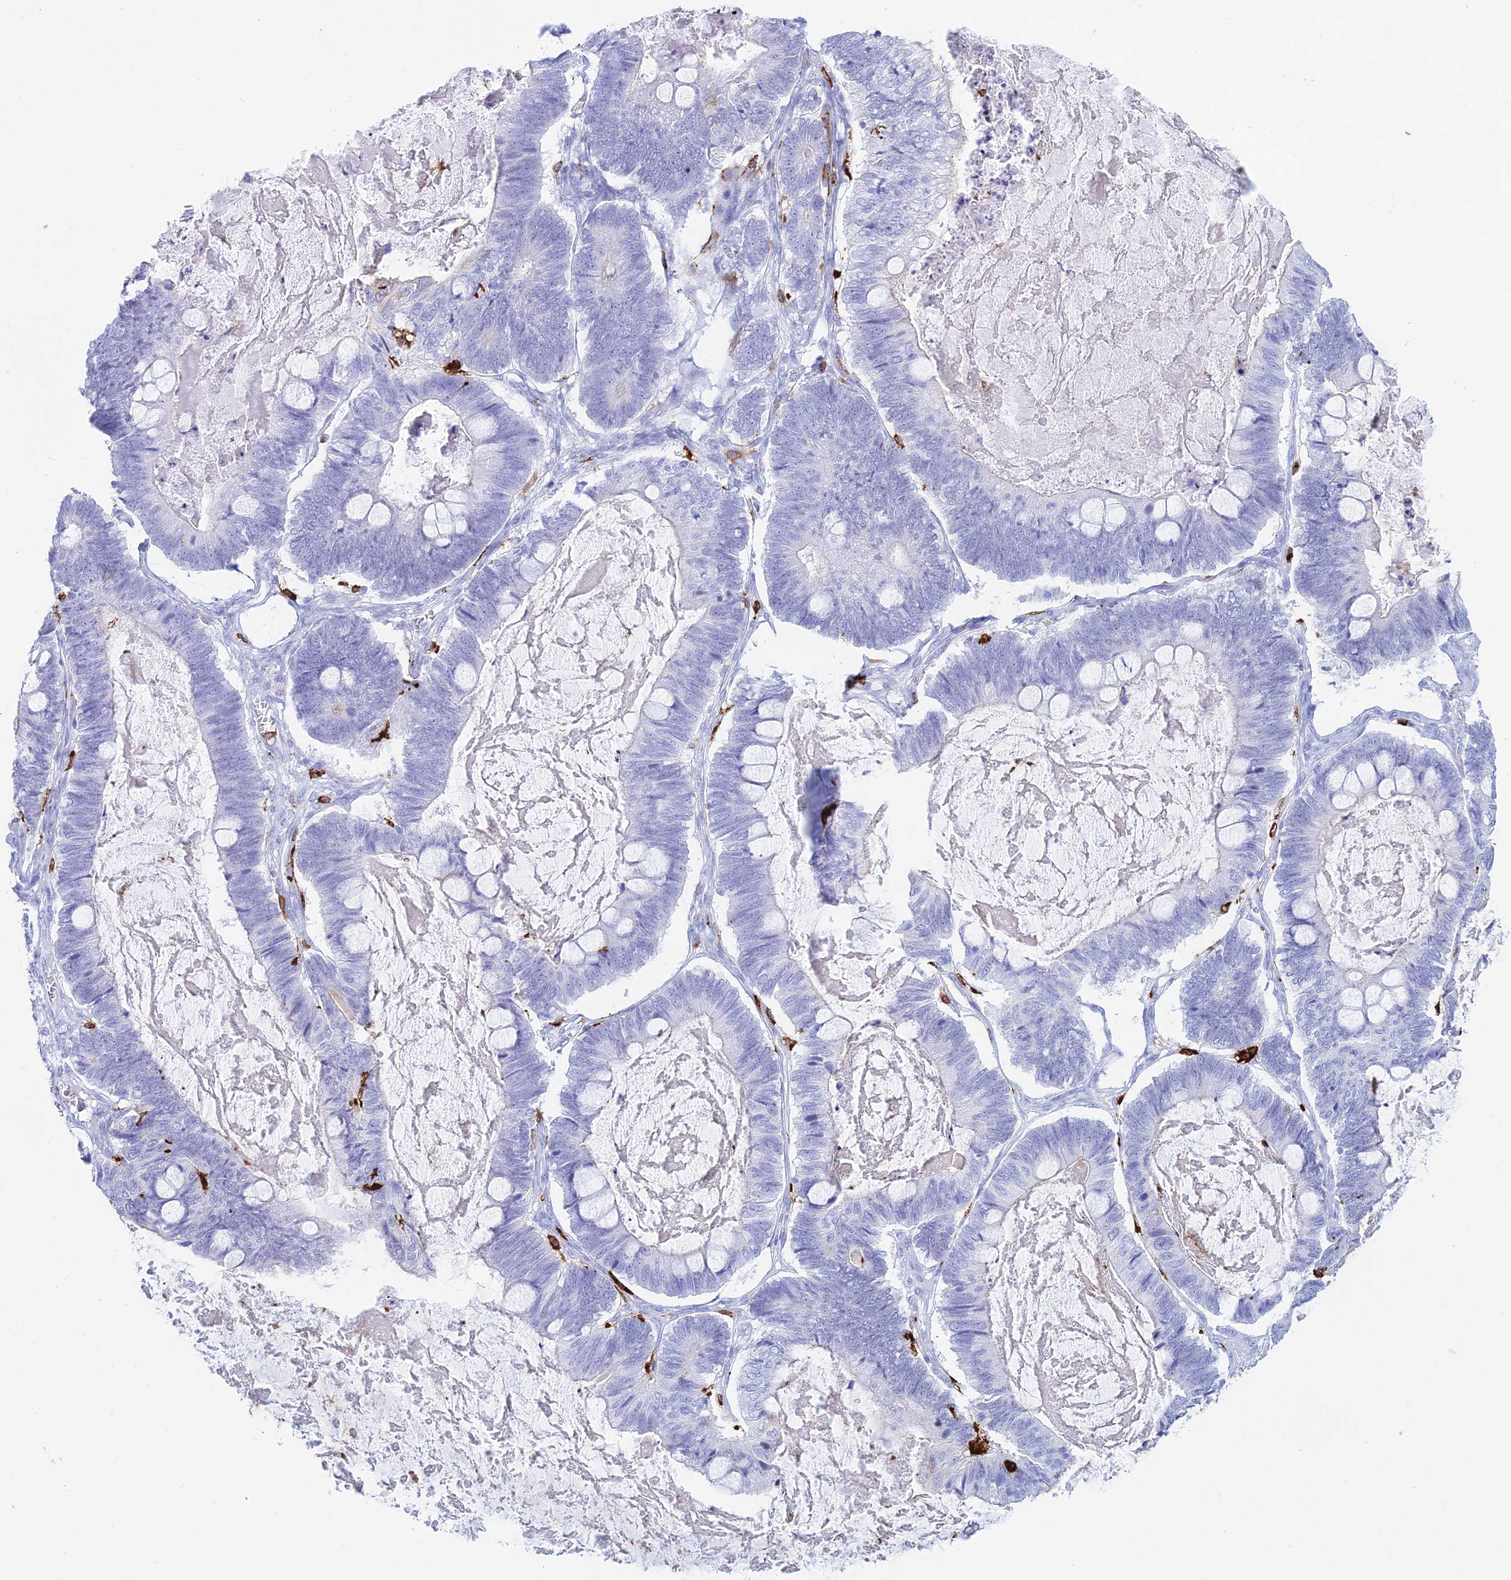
{"staining": {"intensity": "negative", "quantity": "none", "location": "none"}, "tissue": "ovarian cancer", "cell_type": "Tumor cells", "image_type": "cancer", "snomed": [{"axis": "morphology", "description": "Cystadenocarcinoma, mucinous, NOS"}, {"axis": "topography", "description": "Ovary"}], "caption": "Human mucinous cystadenocarcinoma (ovarian) stained for a protein using immunohistochemistry (IHC) shows no positivity in tumor cells.", "gene": "HLA-DRB1", "patient": {"sex": "female", "age": 61}}